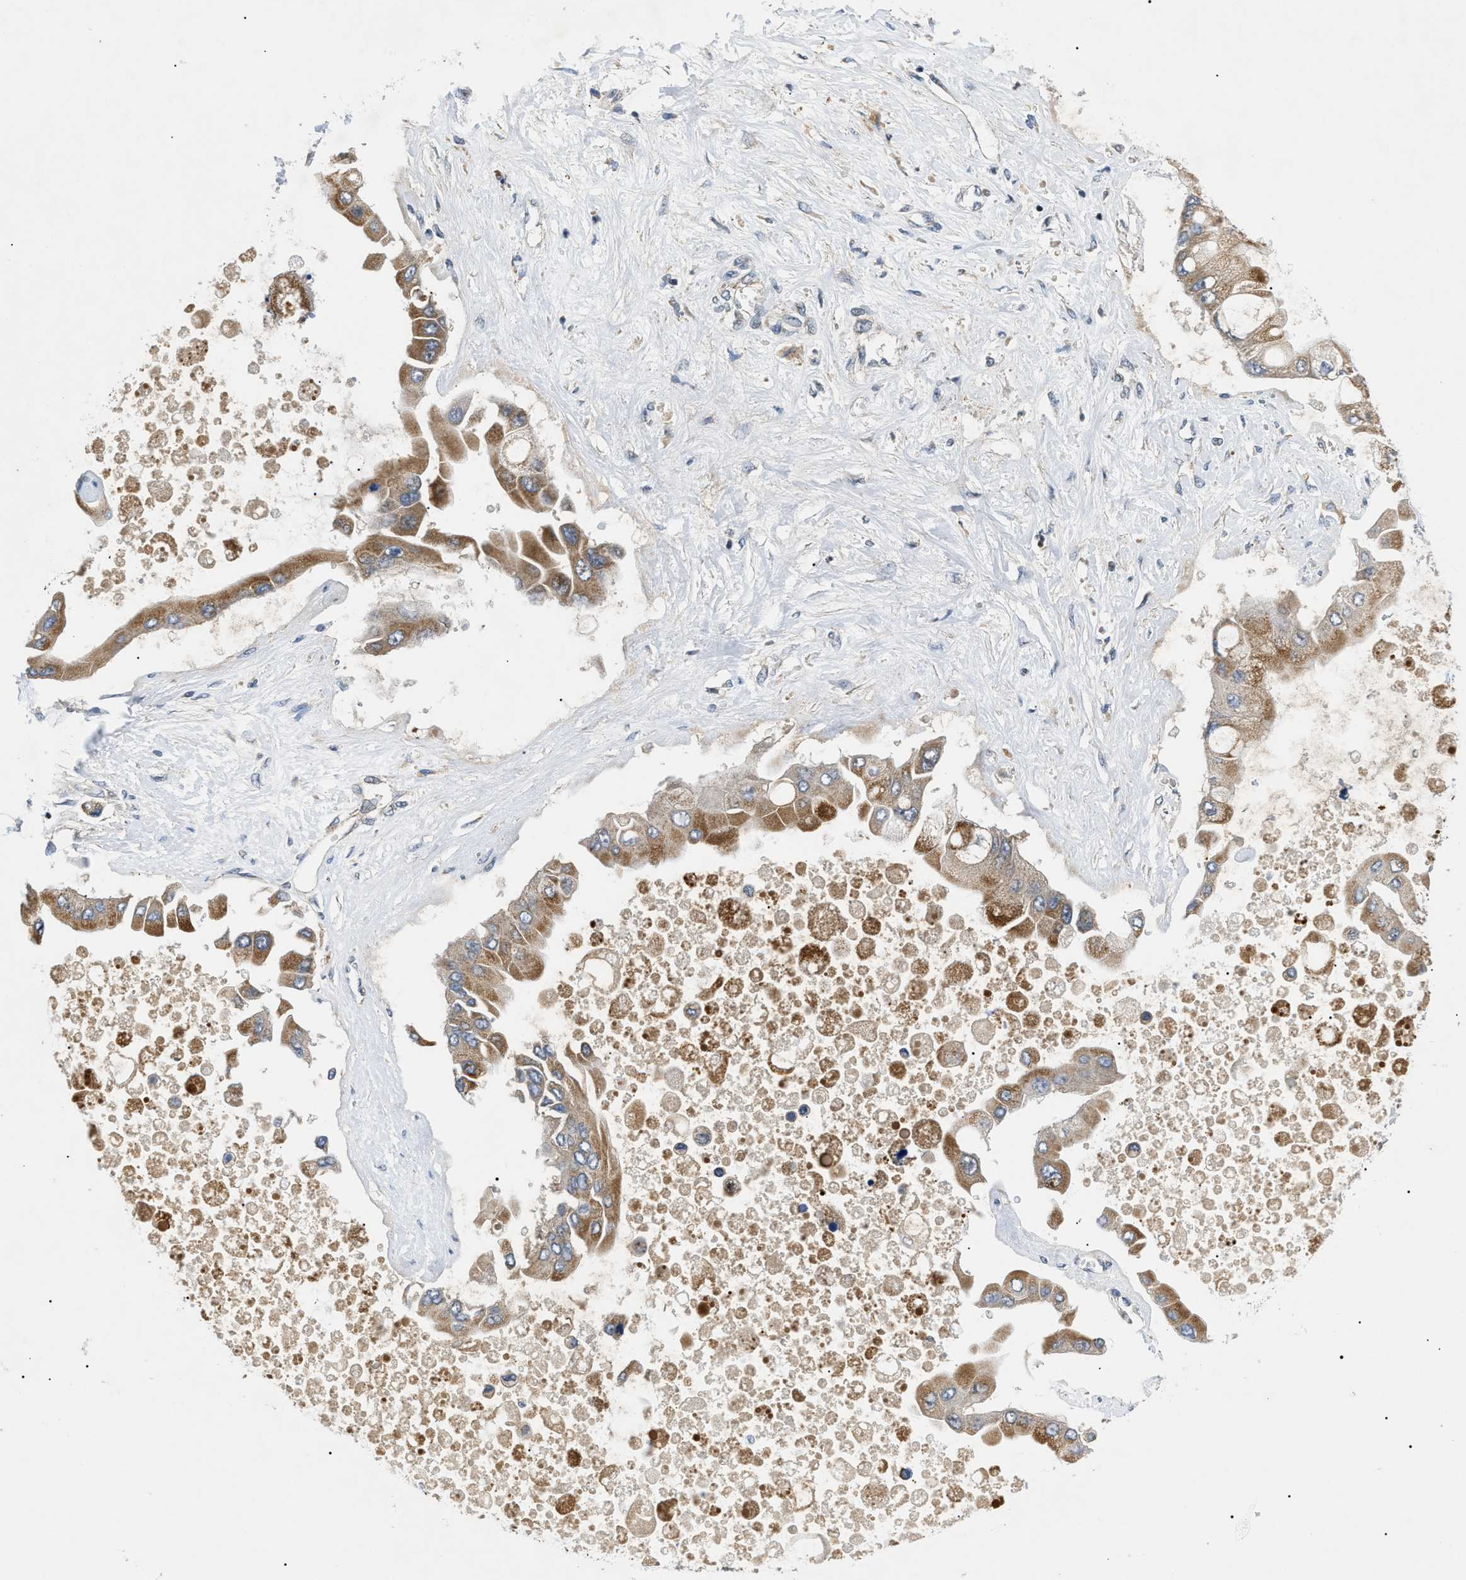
{"staining": {"intensity": "moderate", "quantity": ">75%", "location": "cytoplasmic/membranous"}, "tissue": "liver cancer", "cell_type": "Tumor cells", "image_type": "cancer", "snomed": [{"axis": "morphology", "description": "Cholangiocarcinoma"}, {"axis": "topography", "description": "Liver"}], "caption": "Liver cancer tissue reveals moderate cytoplasmic/membranous positivity in approximately >75% of tumor cells", "gene": "ZBTB11", "patient": {"sex": "male", "age": 50}}